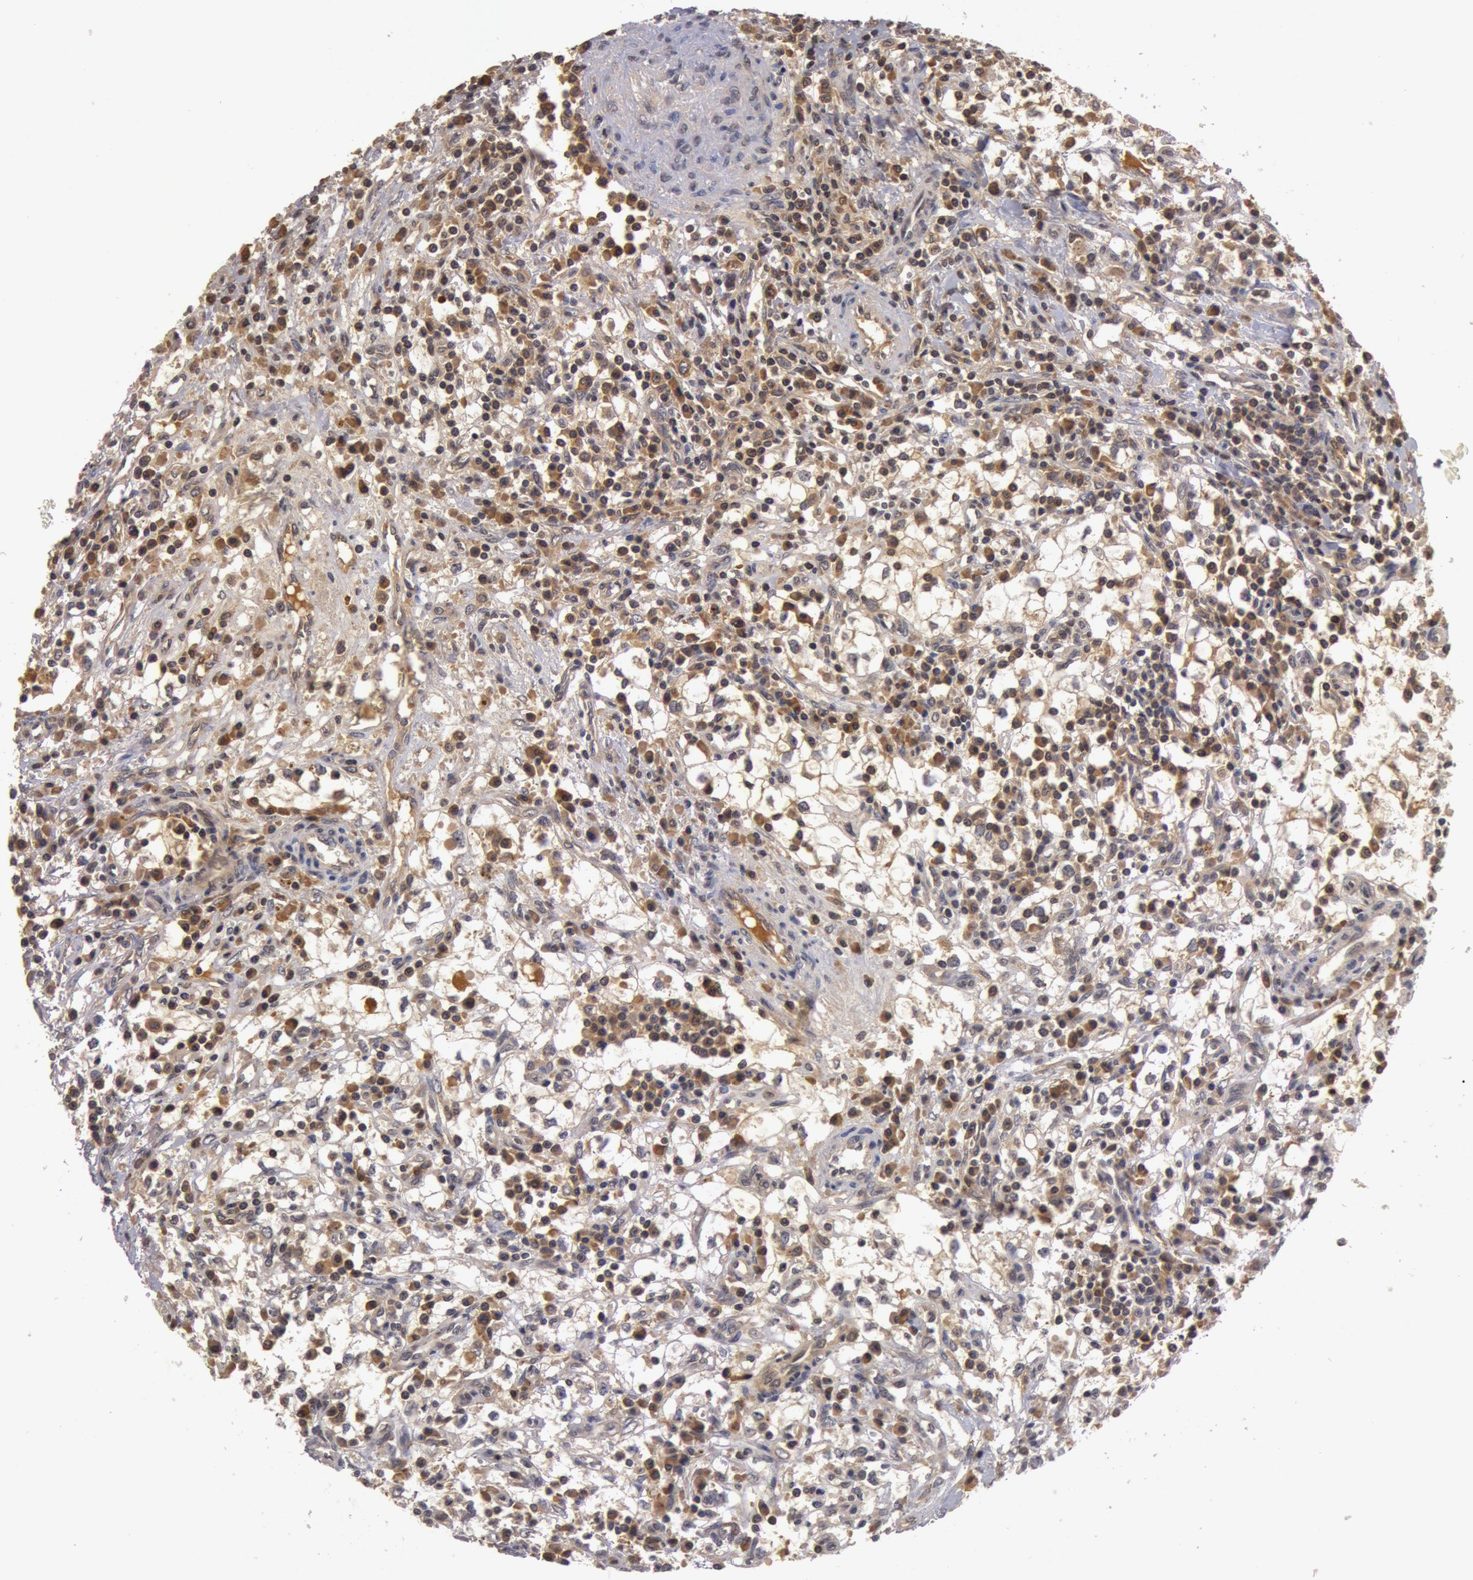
{"staining": {"intensity": "weak", "quantity": ">75%", "location": "cytoplasmic/membranous"}, "tissue": "renal cancer", "cell_type": "Tumor cells", "image_type": "cancer", "snomed": [{"axis": "morphology", "description": "Adenocarcinoma, NOS"}, {"axis": "topography", "description": "Kidney"}], "caption": "Tumor cells demonstrate low levels of weak cytoplasmic/membranous positivity in approximately >75% of cells in renal cancer.", "gene": "BCHE", "patient": {"sex": "male", "age": 82}}